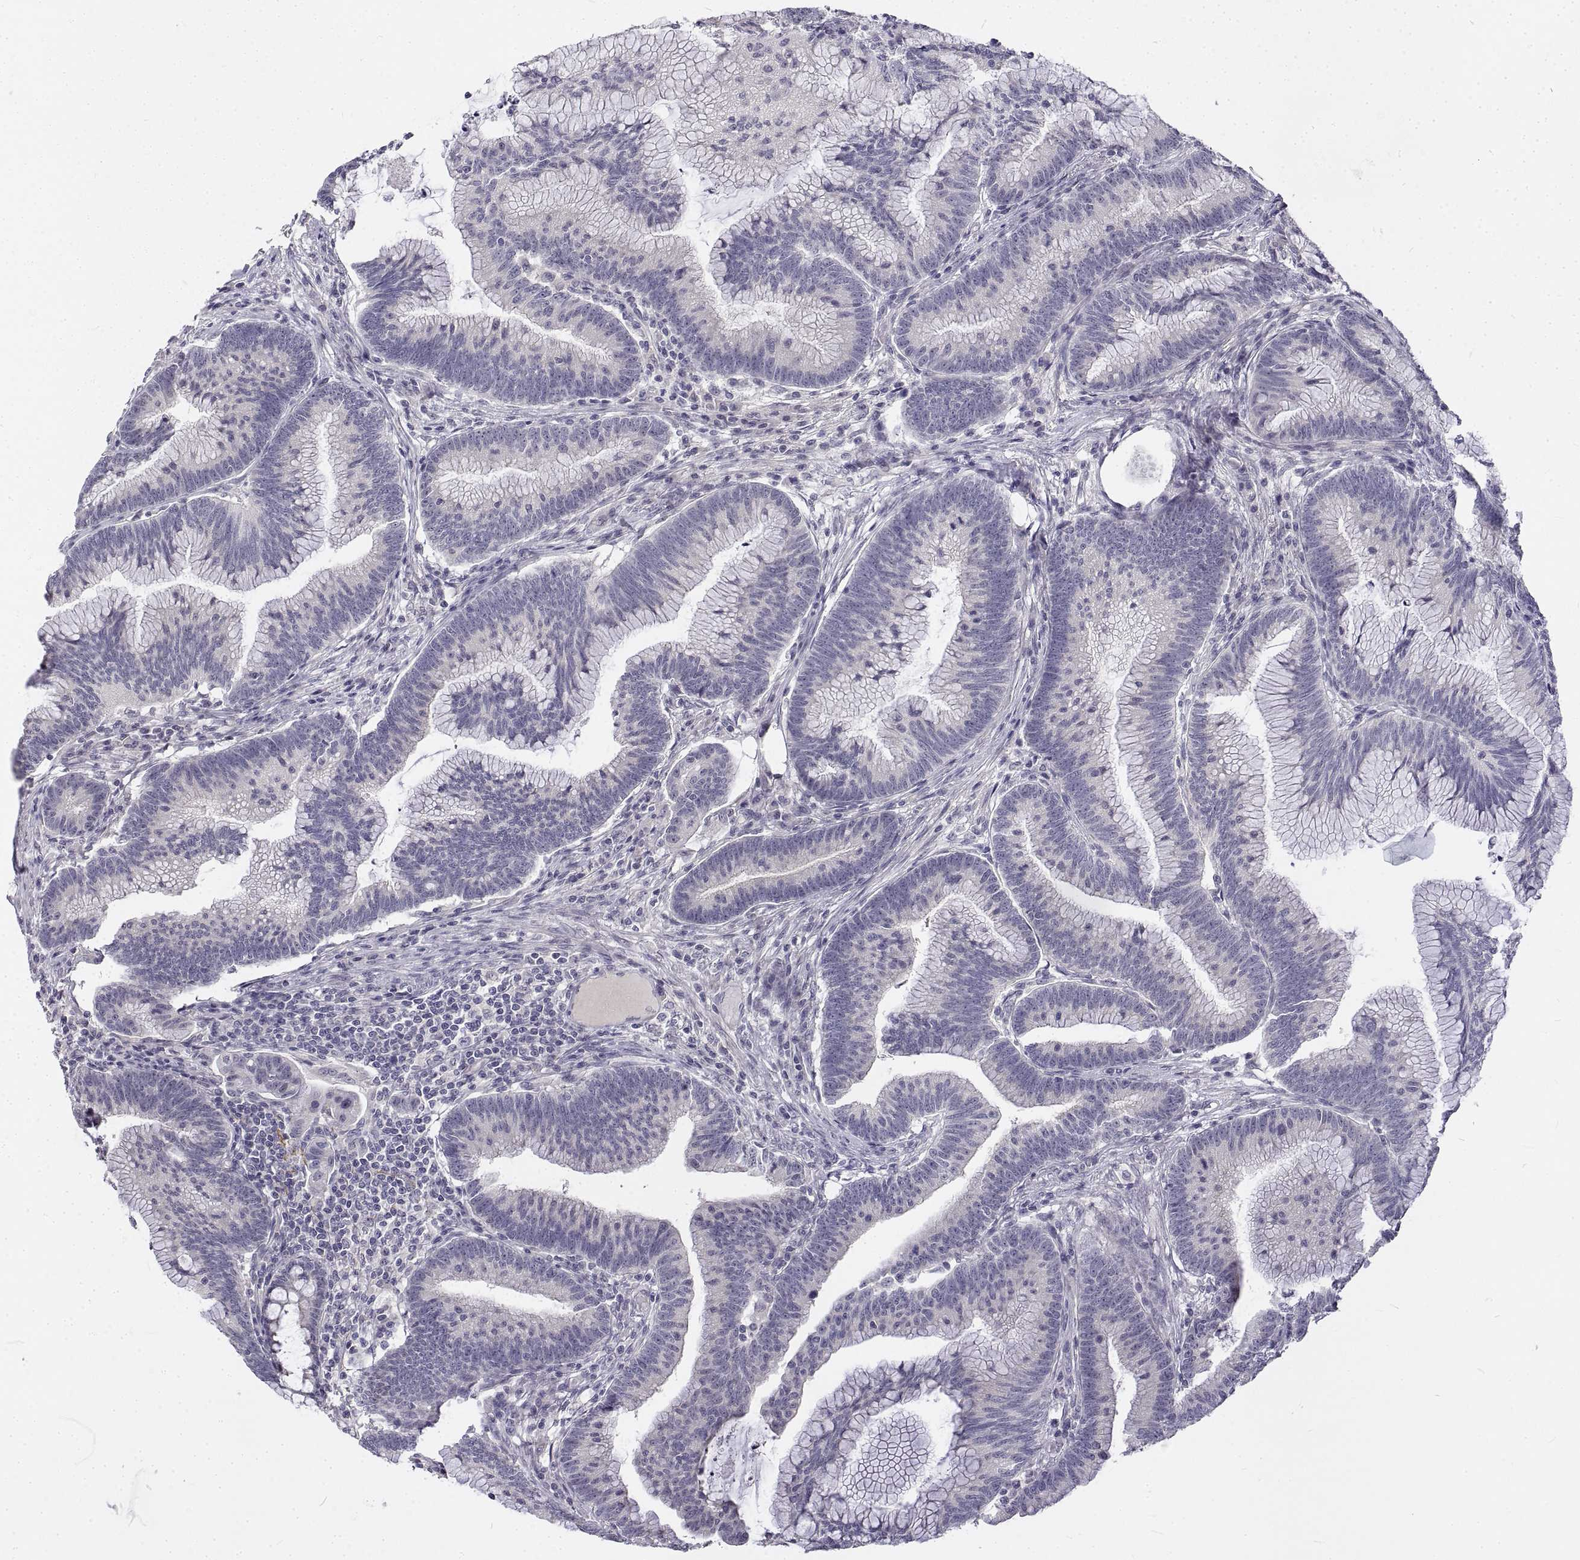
{"staining": {"intensity": "negative", "quantity": "none", "location": "none"}, "tissue": "colorectal cancer", "cell_type": "Tumor cells", "image_type": "cancer", "snomed": [{"axis": "morphology", "description": "Adenocarcinoma, NOS"}, {"axis": "topography", "description": "Colon"}], "caption": "Photomicrograph shows no protein staining in tumor cells of colorectal cancer (adenocarcinoma) tissue.", "gene": "ANO2", "patient": {"sex": "female", "age": 78}}